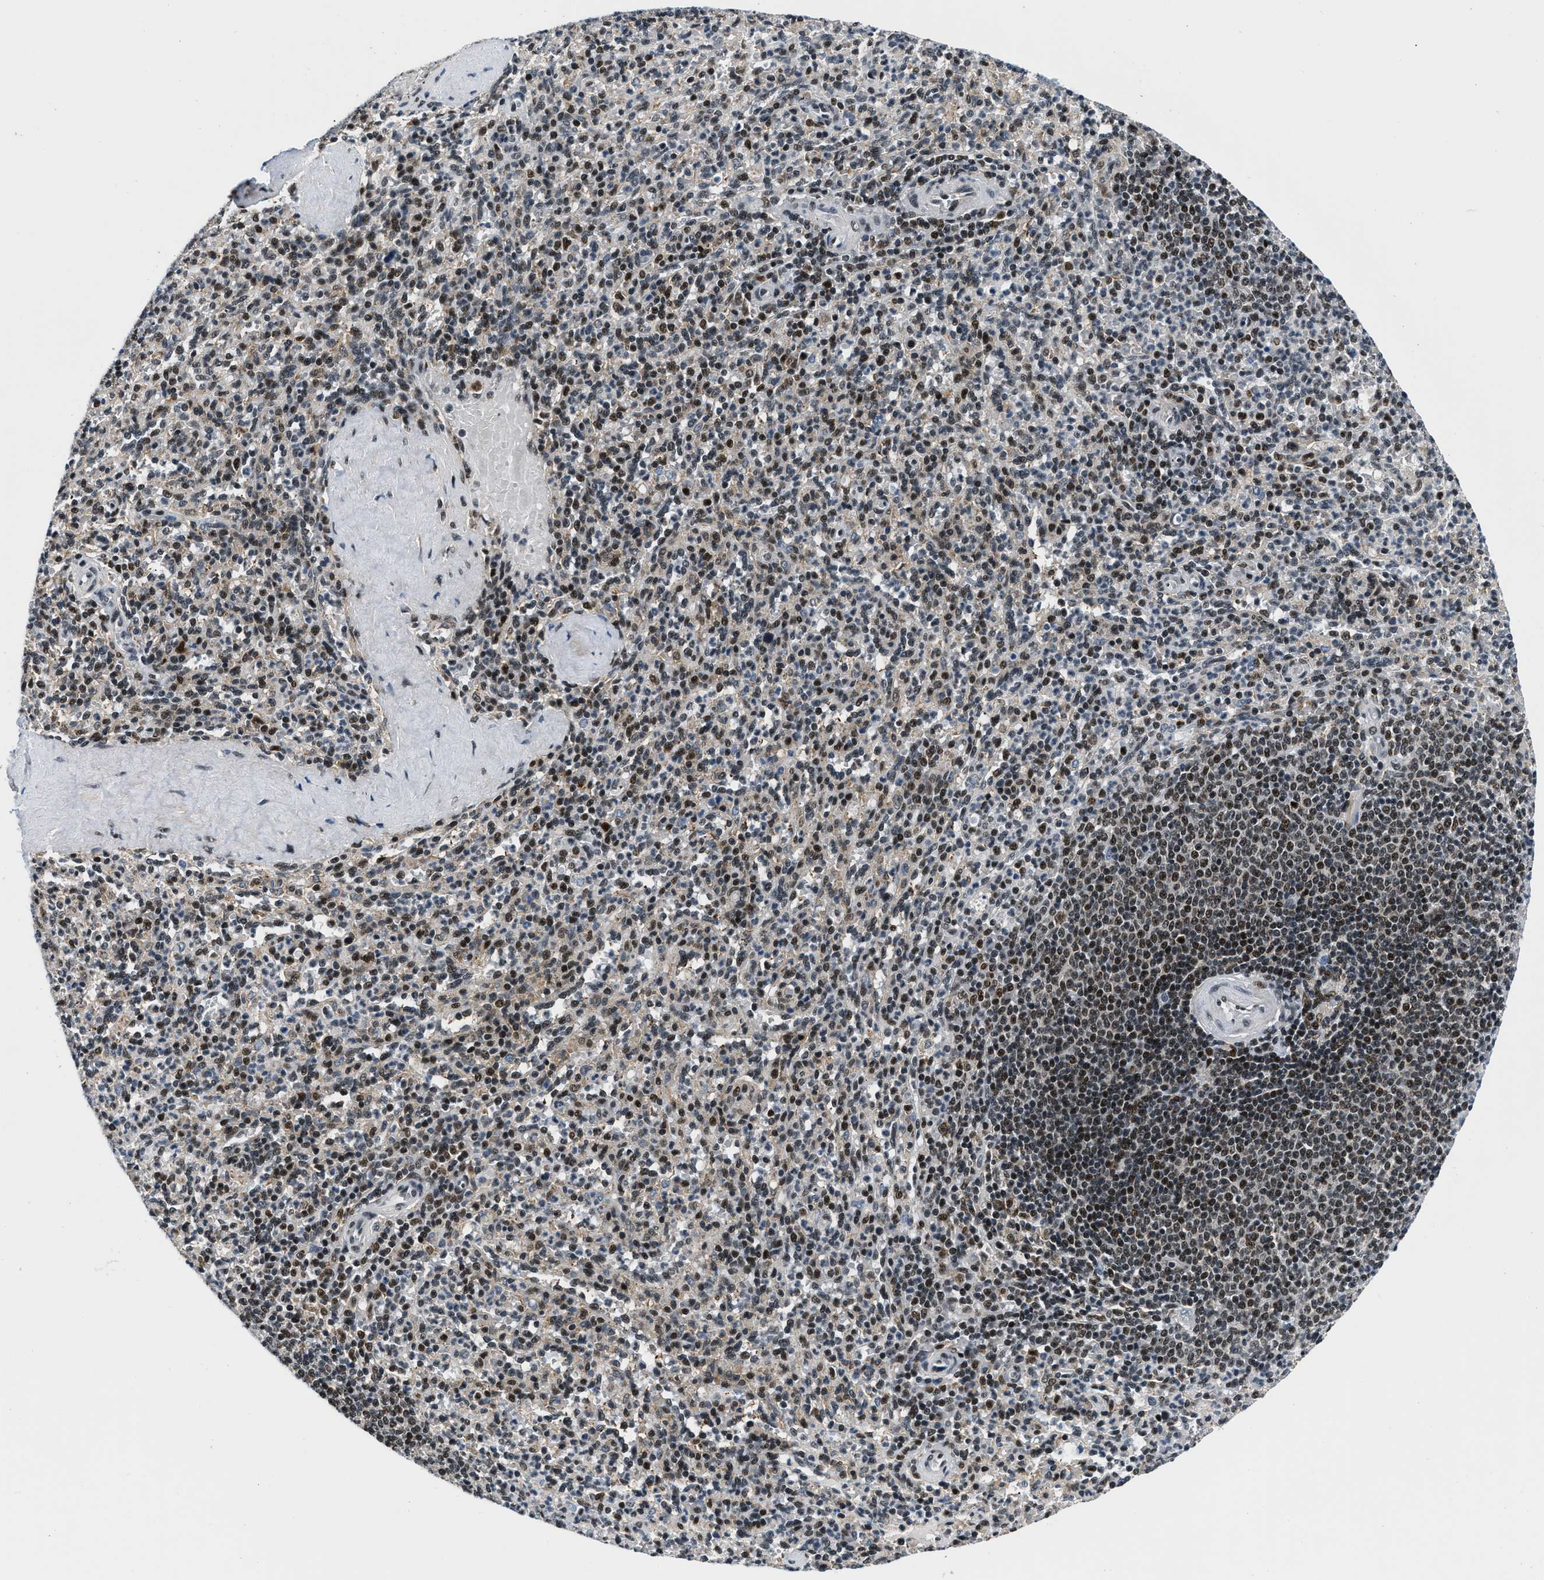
{"staining": {"intensity": "strong", "quantity": "25%-75%", "location": "nuclear"}, "tissue": "spleen", "cell_type": "Cells in red pulp", "image_type": "normal", "snomed": [{"axis": "morphology", "description": "Normal tissue, NOS"}, {"axis": "topography", "description": "Spleen"}], "caption": "Normal spleen exhibits strong nuclear expression in about 25%-75% of cells in red pulp.", "gene": "KDM3B", "patient": {"sex": "male", "age": 36}}